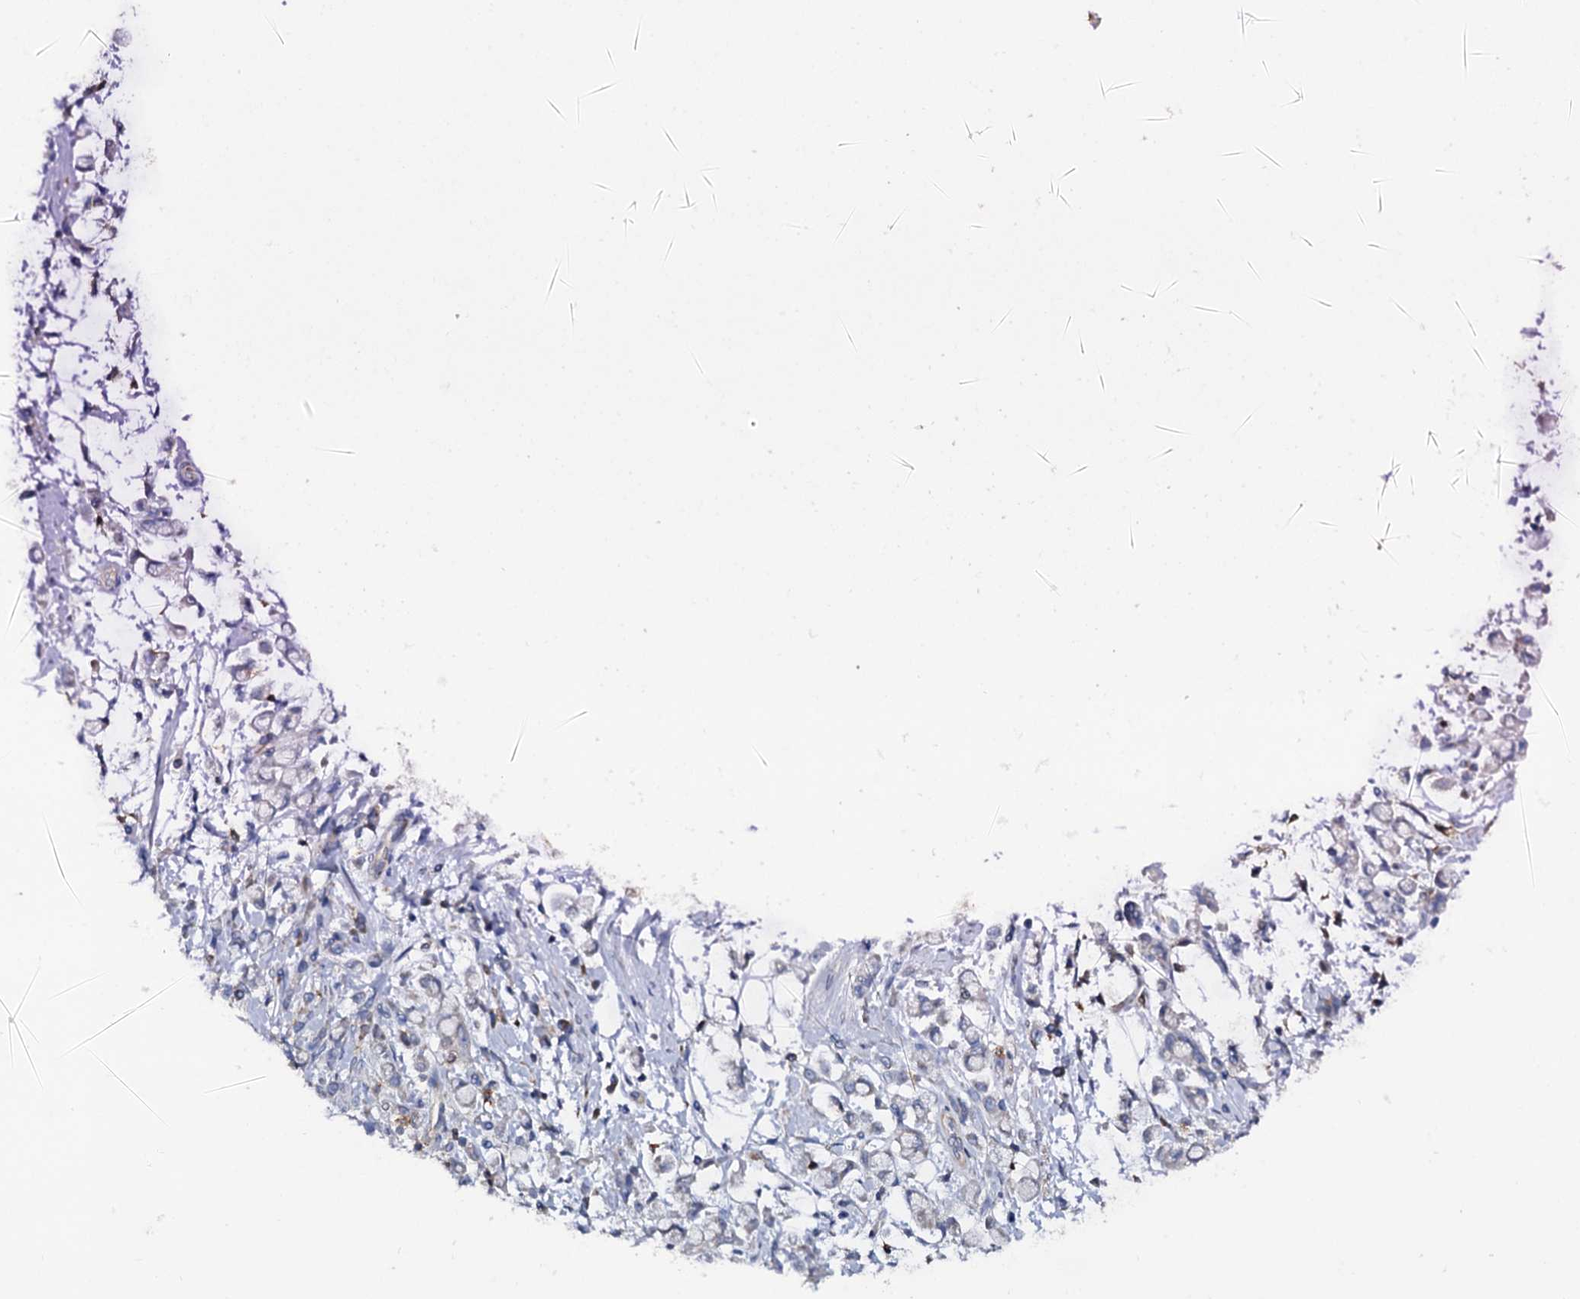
{"staining": {"intensity": "negative", "quantity": "none", "location": "none"}, "tissue": "stomach cancer", "cell_type": "Tumor cells", "image_type": "cancer", "snomed": [{"axis": "morphology", "description": "Adenocarcinoma, NOS"}, {"axis": "topography", "description": "Stomach"}], "caption": "A micrograph of human stomach cancer is negative for staining in tumor cells.", "gene": "TTC23", "patient": {"sex": "female", "age": 60}}